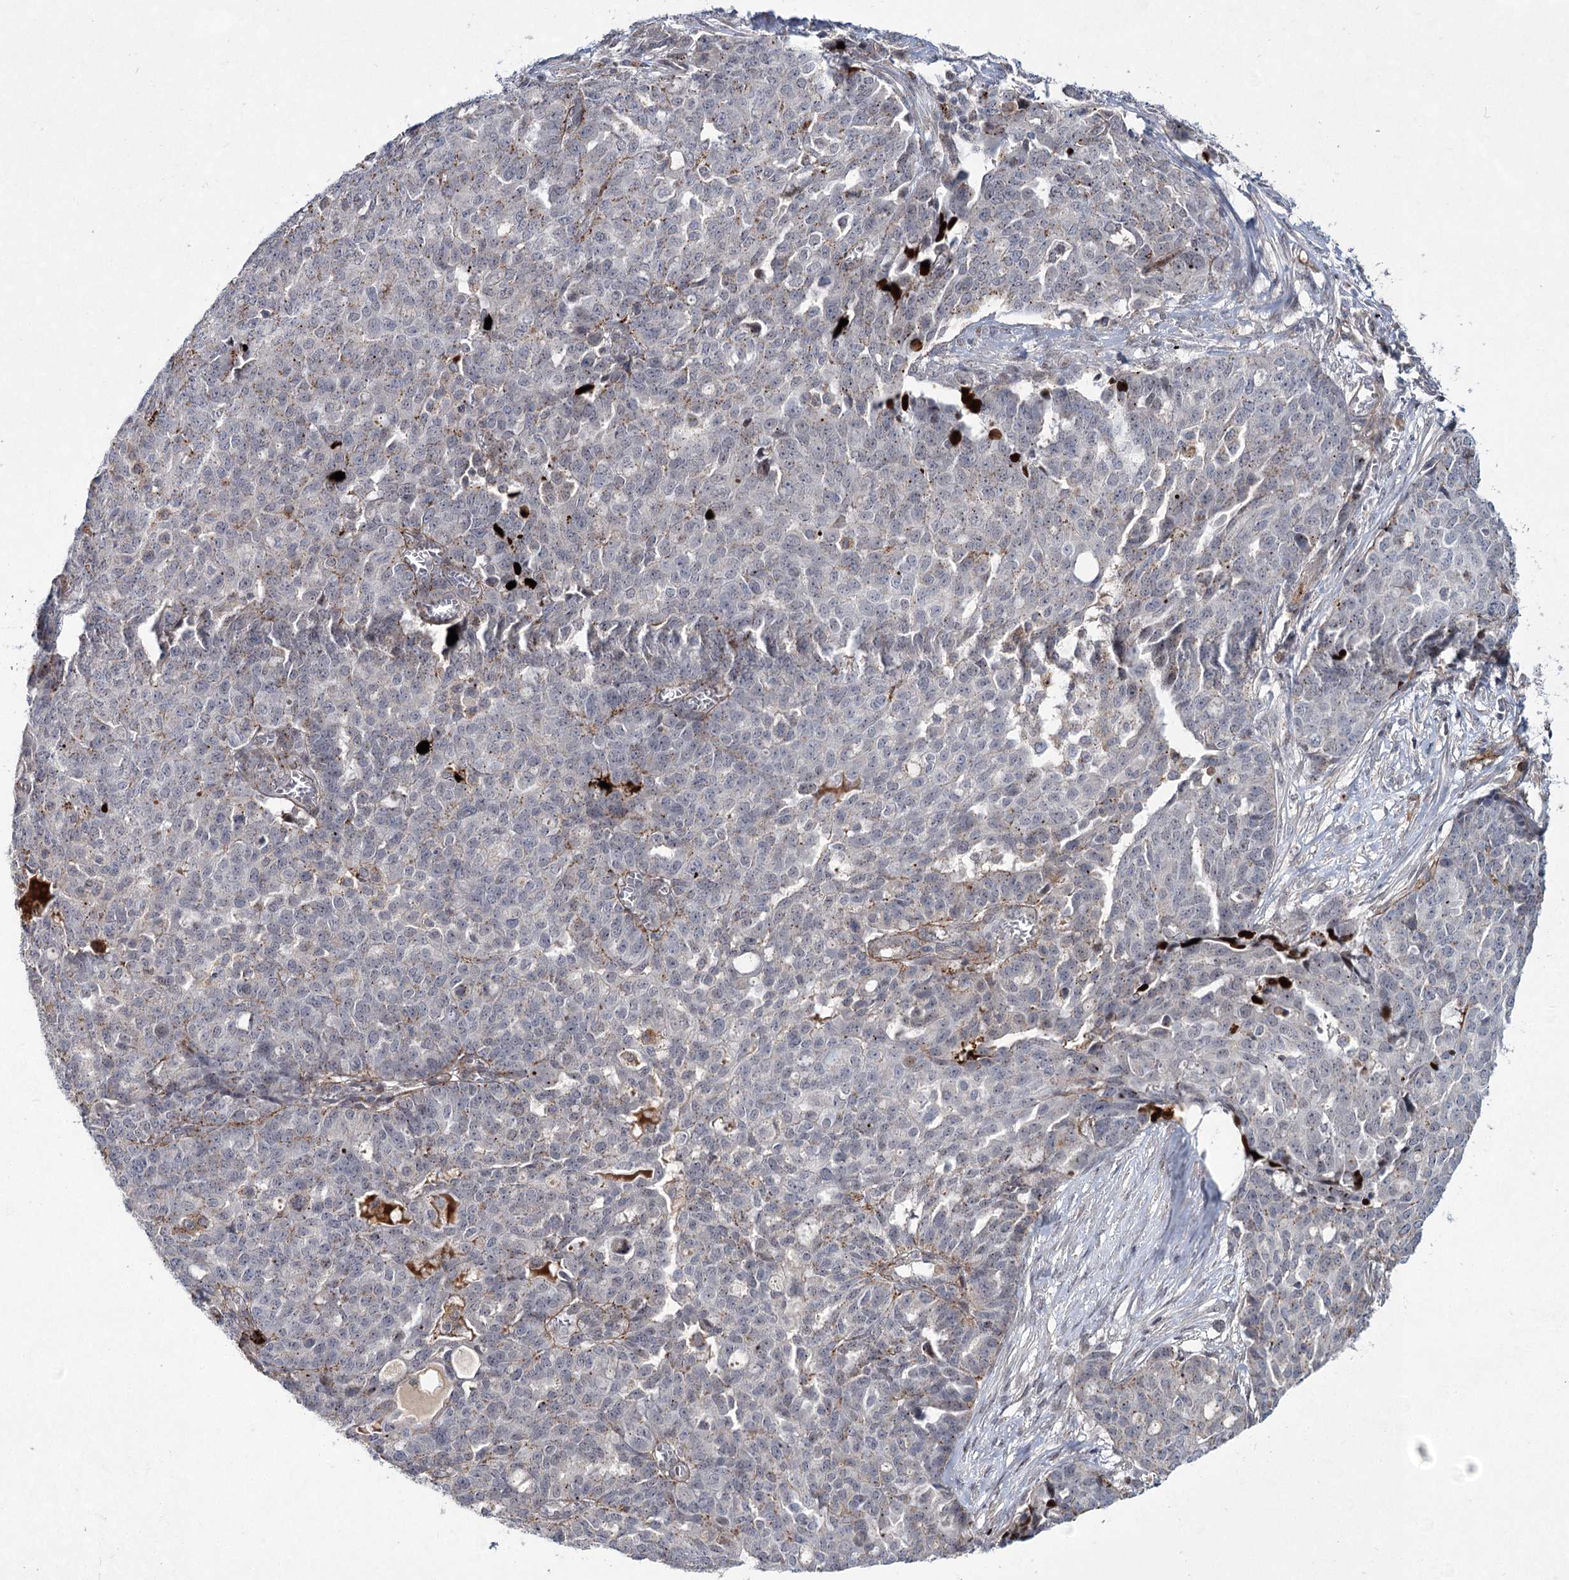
{"staining": {"intensity": "moderate", "quantity": "<25%", "location": "cytoplasmic/membranous"}, "tissue": "ovarian cancer", "cell_type": "Tumor cells", "image_type": "cancer", "snomed": [{"axis": "morphology", "description": "Cystadenocarcinoma, serous, NOS"}, {"axis": "topography", "description": "Soft tissue"}, {"axis": "topography", "description": "Ovary"}], "caption": "Protein staining of serous cystadenocarcinoma (ovarian) tissue shows moderate cytoplasmic/membranous expression in about <25% of tumor cells. (DAB (3,3'-diaminobenzidine) = brown stain, brightfield microscopy at high magnification).", "gene": "ATL2", "patient": {"sex": "female", "age": 57}}